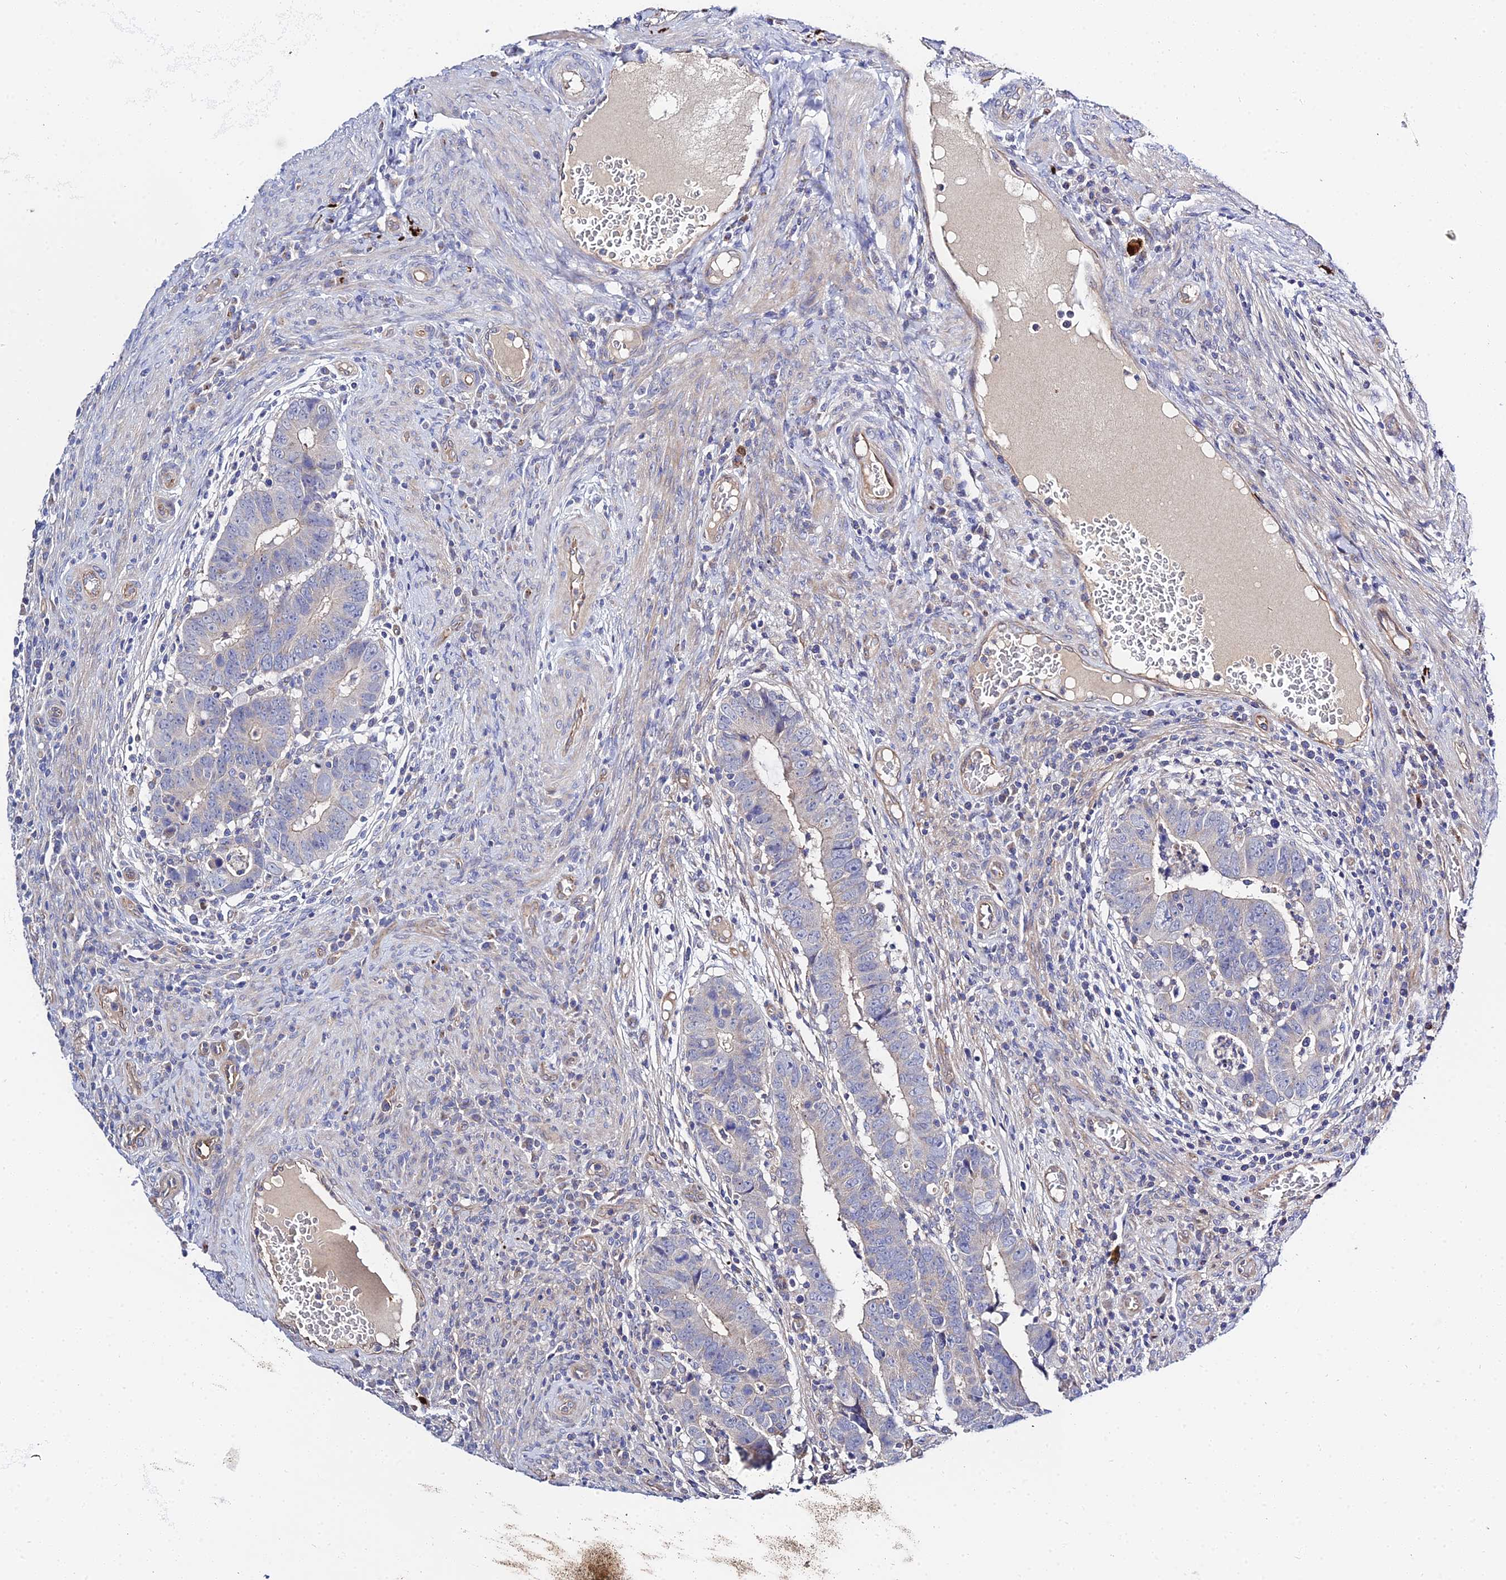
{"staining": {"intensity": "weak", "quantity": "<25%", "location": "cytoplasmic/membranous"}, "tissue": "colorectal cancer", "cell_type": "Tumor cells", "image_type": "cancer", "snomed": [{"axis": "morphology", "description": "Normal tissue, NOS"}, {"axis": "morphology", "description": "Adenocarcinoma, NOS"}, {"axis": "topography", "description": "Rectum"}], "caption": "A high-resolution image shows immunohistochemistry staining of colorectal cancer, which shows no significant positivity in tumor cells. (IHC, brightfield microscopy, high magnification).", "gene": "APOBEC3H", "patient": {"sex": "female", "age": 65}}